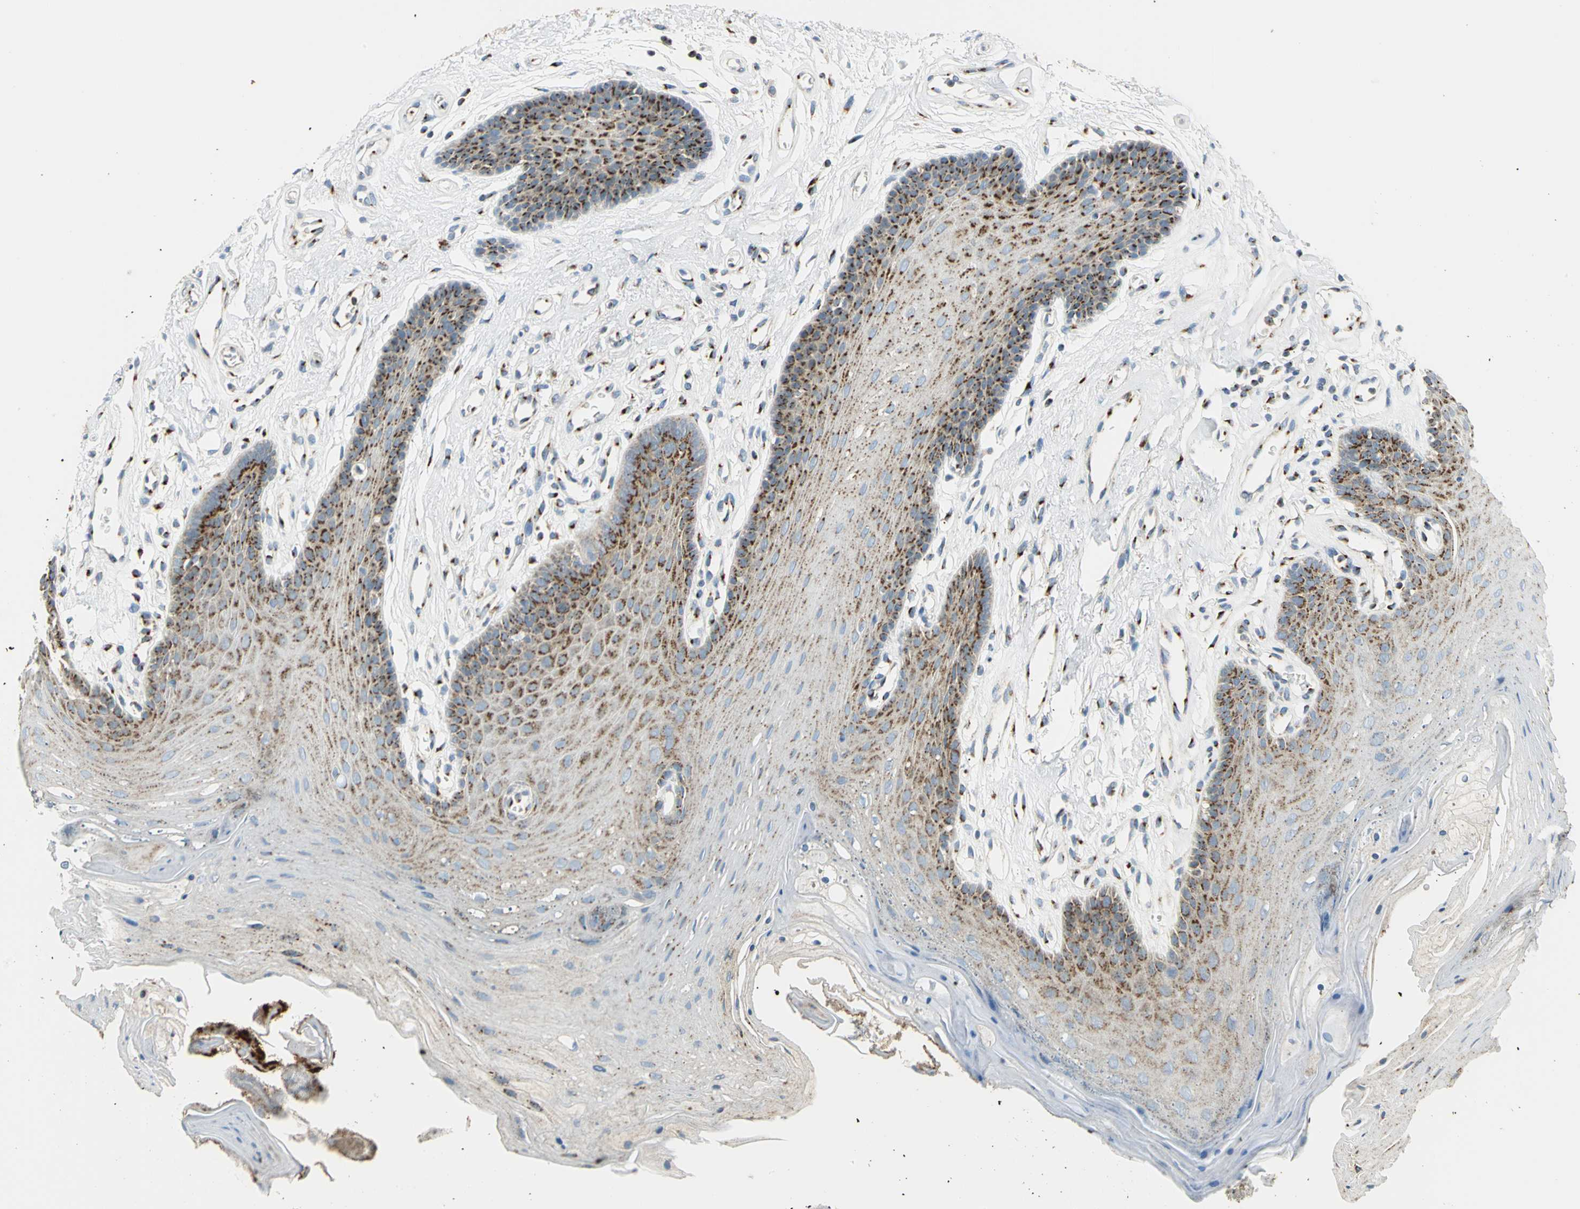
{"staining": {"intensity": "strong", "quantity": "<25%", "location": "cytoplasmic/membranous"}, "tissue": "oral mucosa", "cell_type": "Squamous epithelial cells", "image_type": "normal", "snomed": [{"axis": "morphology", "description": "Normal tissue, NOS"}, {"axis": "topography", "description": "Oral tissue"}], "caption": "Immunohistochemical staining of benign human oral mucosa exhibits strong cytoplasmic/membranous protein expression in about <25% of squamous epithelial cells.", "gene": "GPR3", "patient": {"sex": "male", "age": 62}}